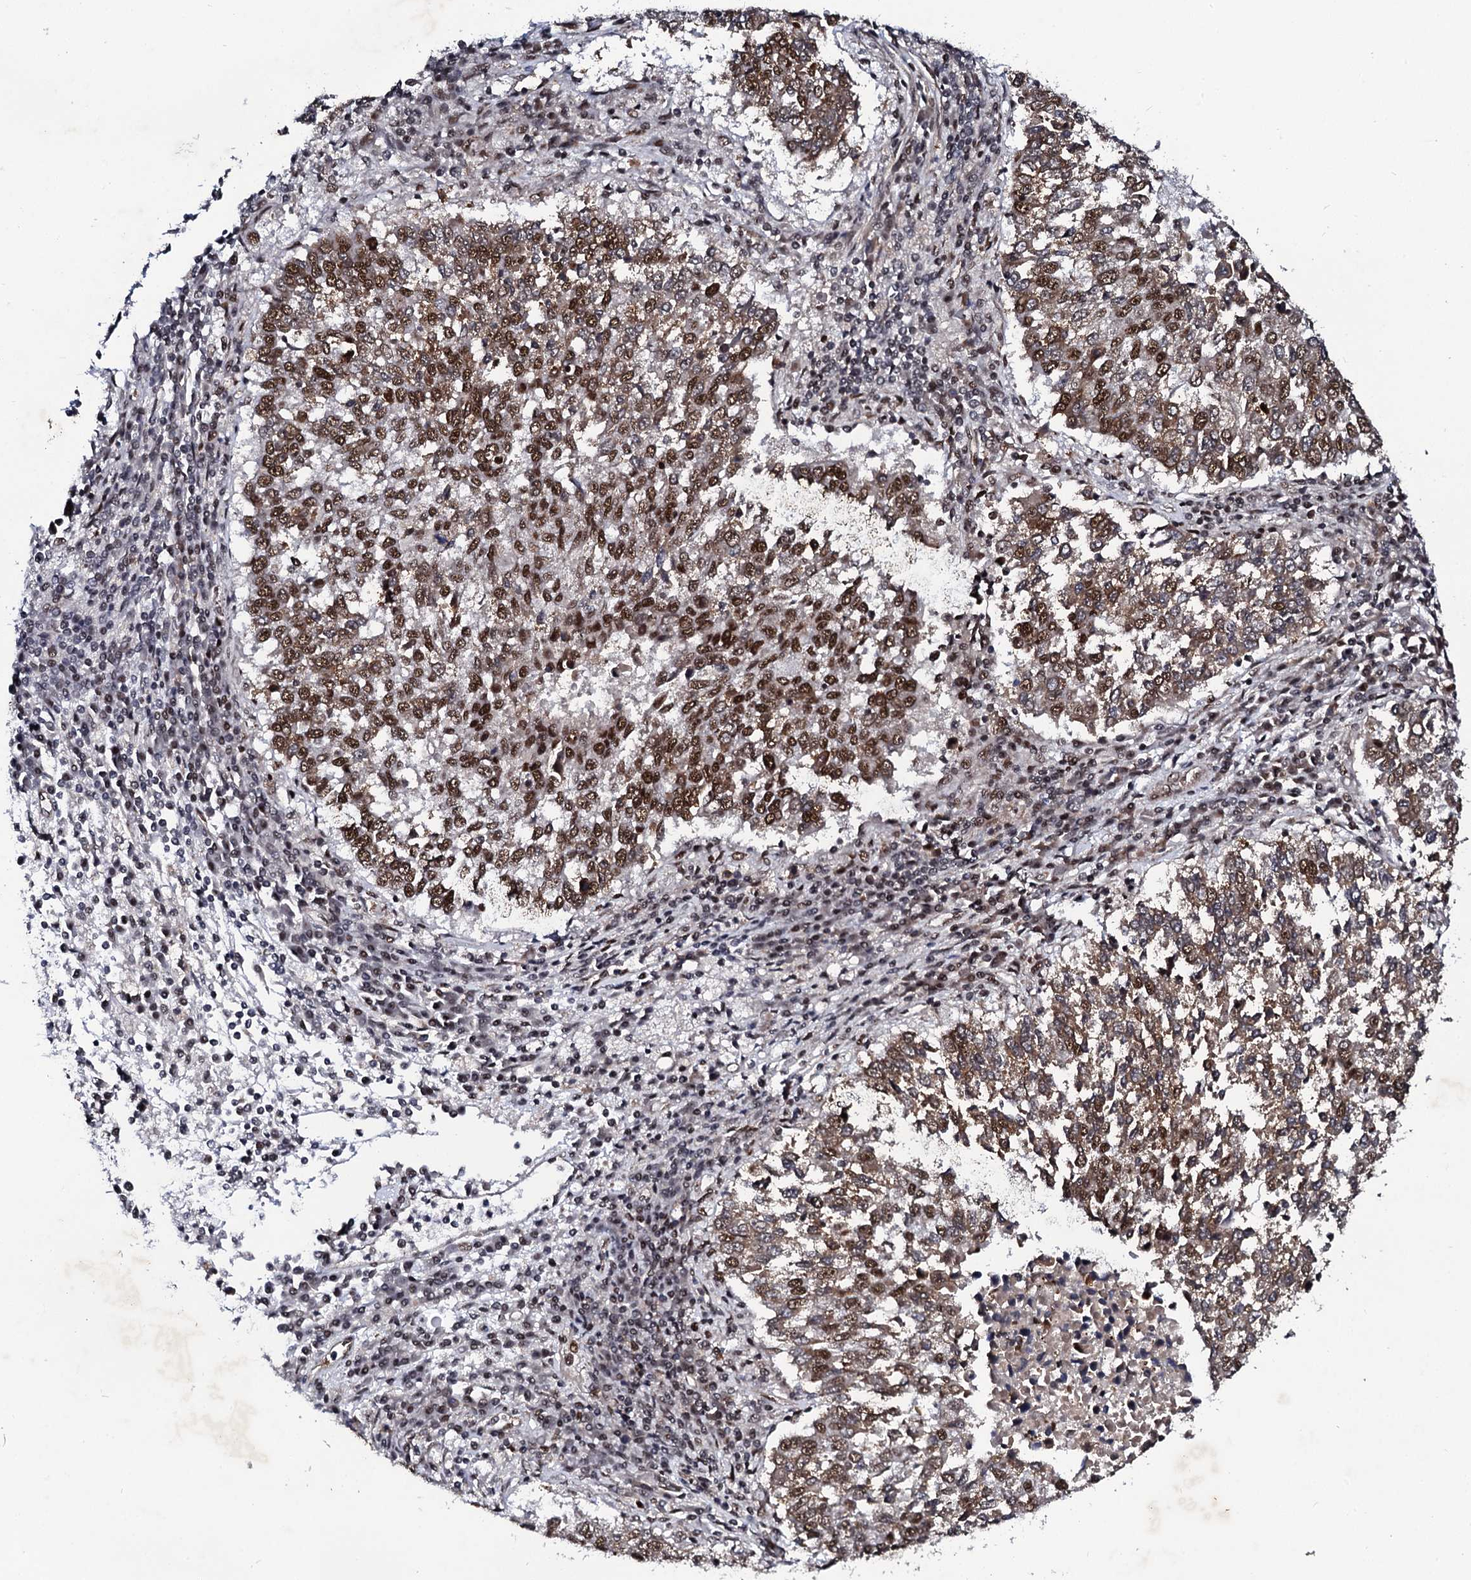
{"staining": {"intensity": "strong", "quantity": ">75%", "location": "nuclear"}, "tissue": "lung cancer", "cell_type": "Tumor cells", "image_type": "cancer", "snomed": [{"axis": "morphology", "description": "Squamous cell carcinoma, NOS"}, {"axis": "topography", "description": "Lung"}], "caption": "Protein expression analysis of squamous cell carcinoma (lung) demonstrates strong nuclear positivity in about >75% of tumor cells.", "gene": "CSTF3", "patient": {"sex": "male", "age": 73}}